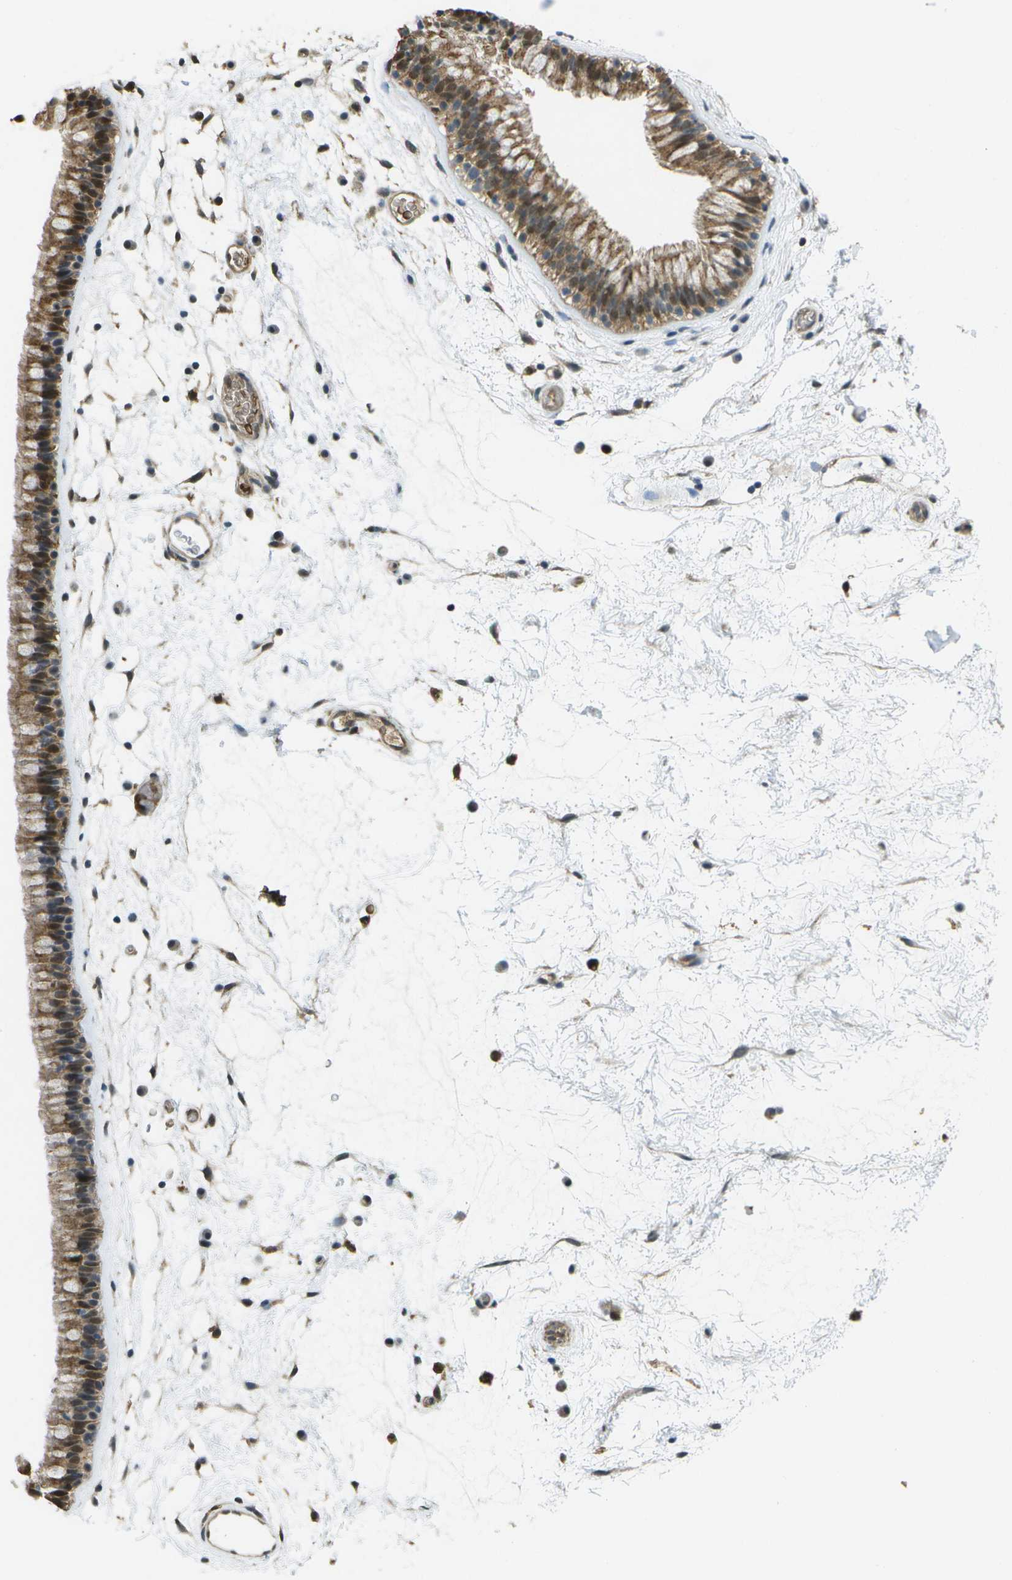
{"staining": {"intensity": "moderate", "quantity": ">75%", "location": "cytoplasmic/membranous"}, "tissue": "nasopharynx", "cell_type": "Respiratory epithelial cells", "image_type": "normal", "snomed": [{"axis": "morphology", "description": "Normal tissue, NOS"}, {"axis": "morphology", "description": "Inflammation, NOS"}, {"axis": "topography", "description": "Nasopharynx"}], "caption": "Immunohistochemical staining of normal nasopharynx shows moderate cytoplasmic/membranous protein staining in approximately >75% of respiratory epithelial cells. Using DAB (3,3'-diaminobenzidine) (brown) and hematoxylin (blue) stains, captured at high magnification using brightfield microscopy.", "gene": "CACHD1", "patient": {"sex": "male", "age": 48}}